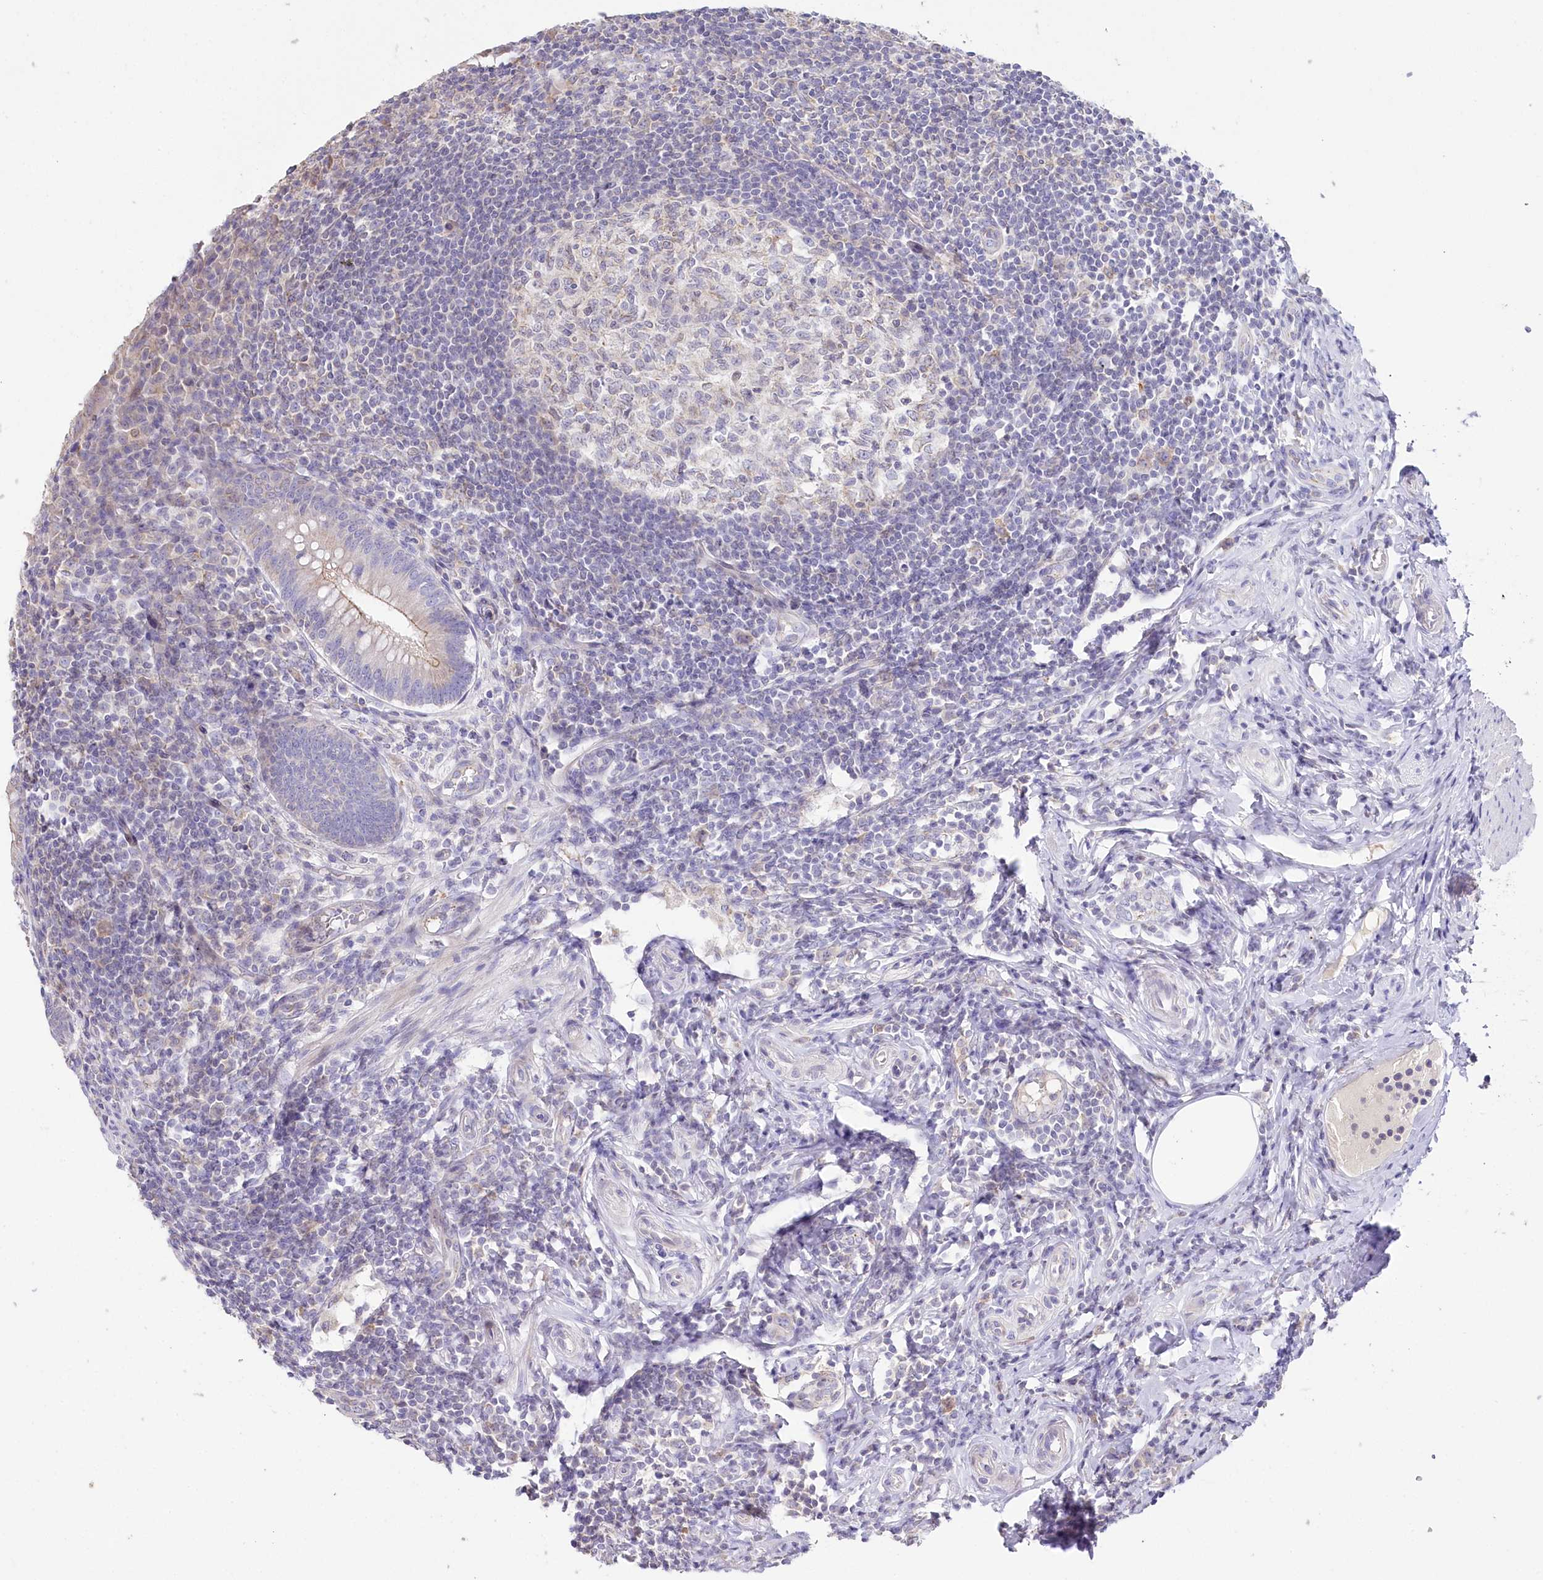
{"staining": {"intensity": "negative", "quantity": "none", "location": "none"}, "tissue": "appendix", "cell_type": "Glandular cells", "image_type": "normal", "snomed": [{"axis": "morphology", "description": "Normal tissue, NOS"}, {"axis": "topography", "description": "Appendix"}], "caption": "A photomicrograph of human appendix is negative for staining in glandular cells. The staining is performed using DAB brown chromogen with nuclei counter-stained in using hematoxylin.", "gene": "SLC6A11", "patient": {"sex": "female", "age": 33}}